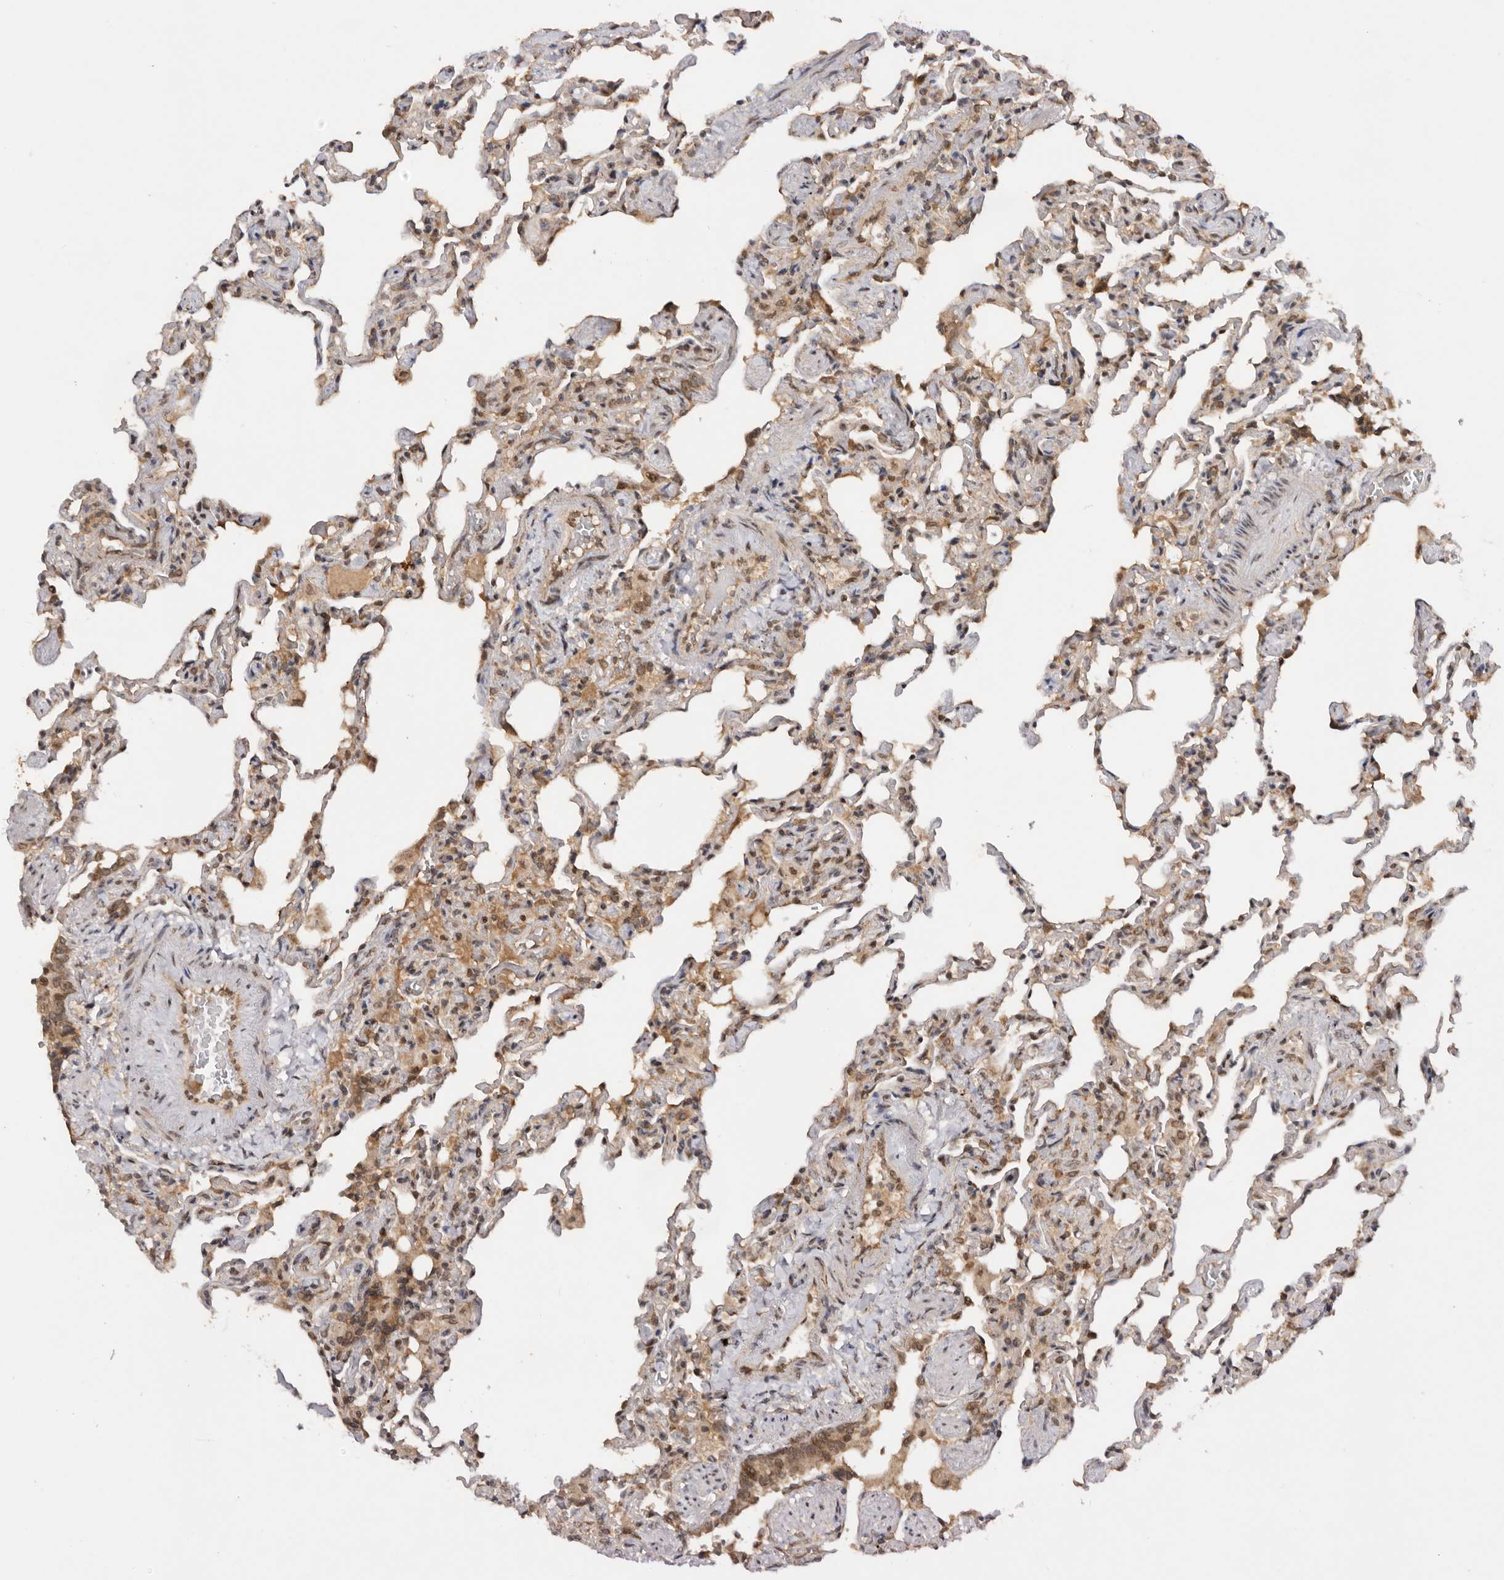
{"staining": {"intensity": "moderate", "quantity": "25%-75%", "location": "cytoplasmic/membranous"}, "tissue": "lung", "cell_type": "Alveolar cells", "image_type": "normal", "snomed": [{"axis": "morphology", "description": "Normal tissue, NOS"}, {"axis": "topography", "description": "Lung"}], "caption": "Immunohistochemistry (IHC) (DAB) staining of benign human lung displays moderate cytoplasmic/membranous protein staining in about 25%-75% of alveolar cells.", "gene": "TARS2", "patient": {"sex": "male", "age": 20}}